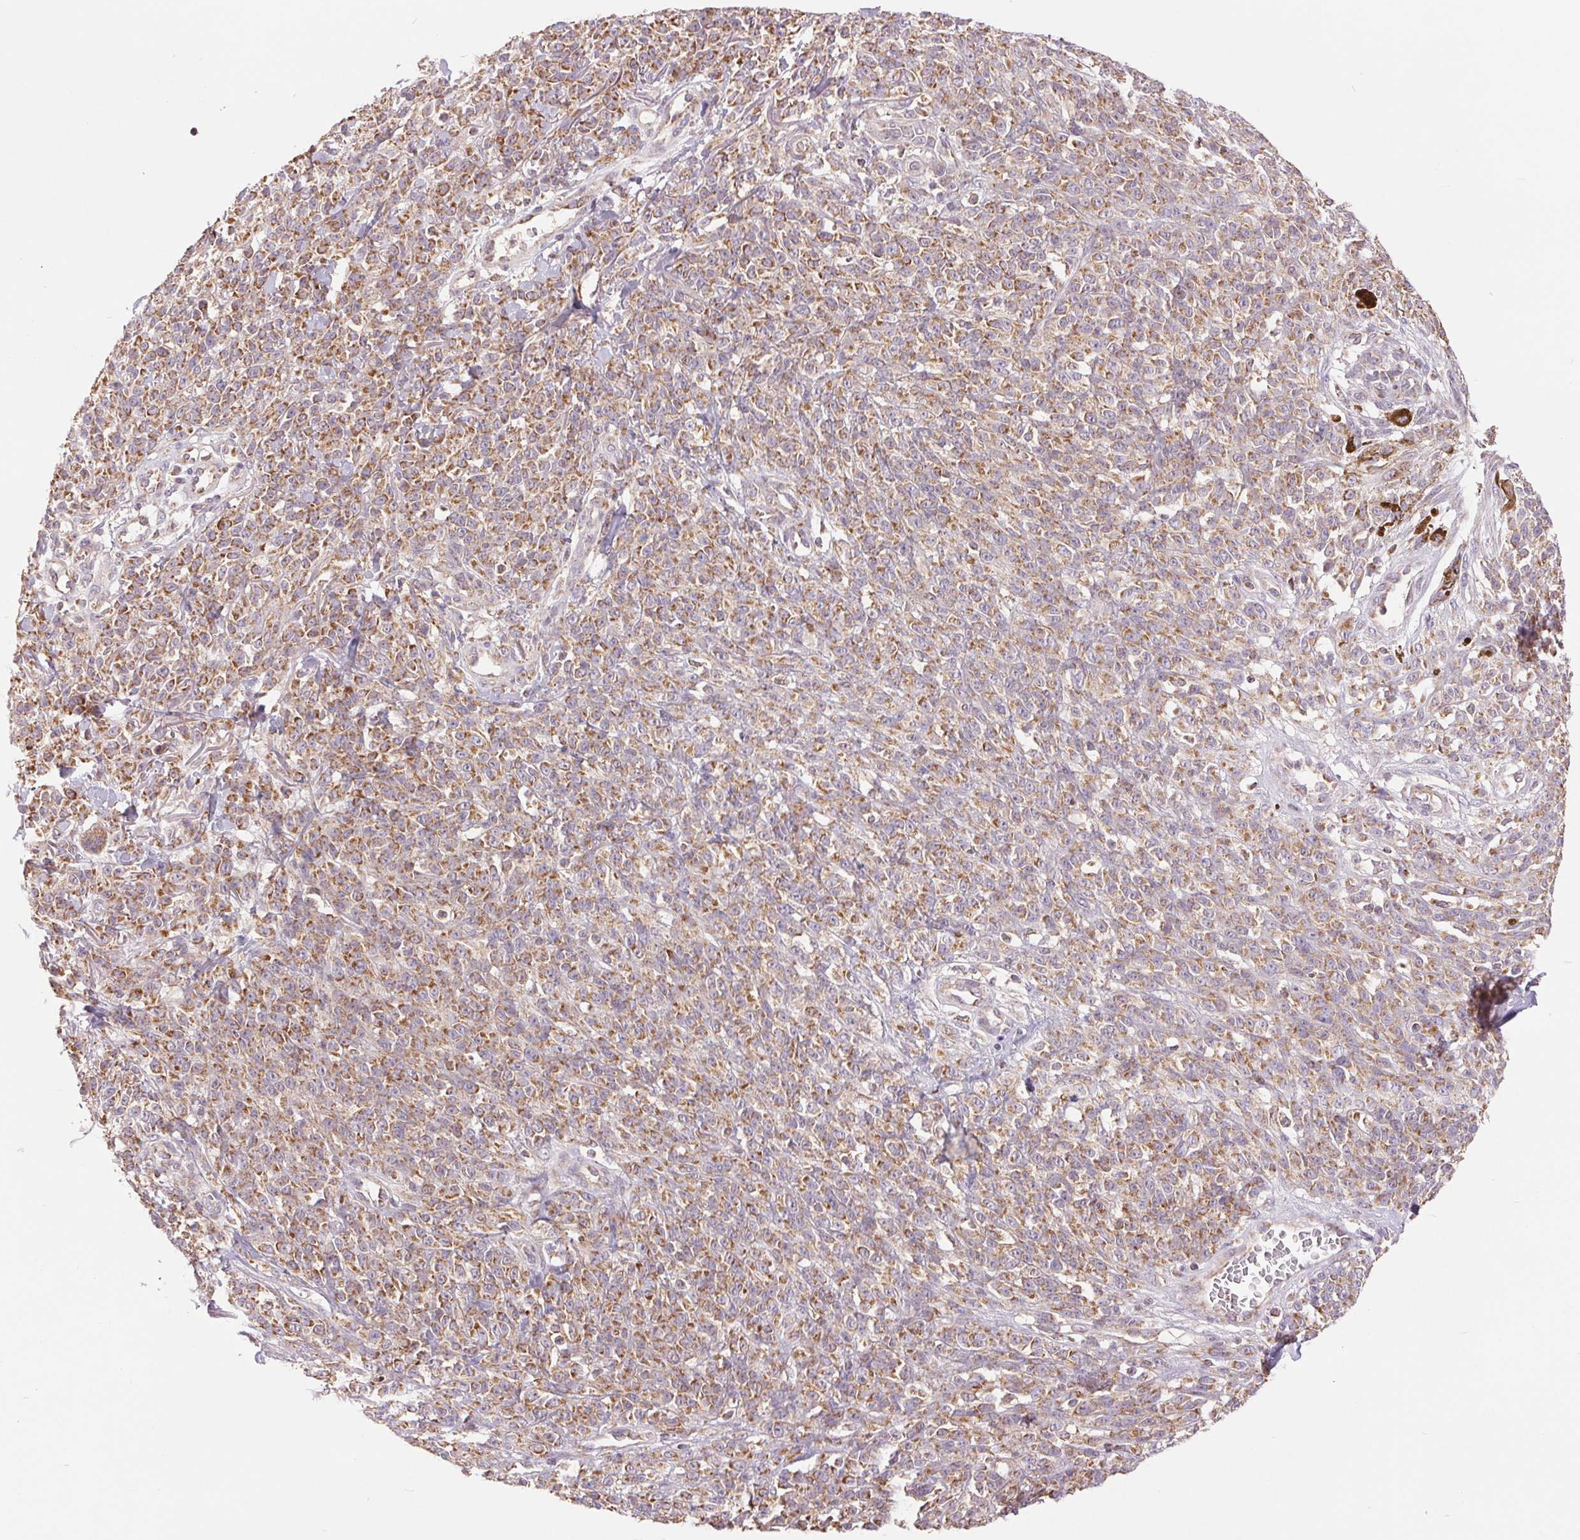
{"staining": {"intensity": "moderate", "quantity": ">75%", "location": "cytoplasmic/membranous"}, "tissue": "melanoma", "cell_type": "Tumor cells", "image_type": "cancer", "snomed": [{"axis": "morphology", "description": "Malignant melanoma, NOS"}, {"axis": "topography", "description": "Skin"}, {"axis": "topography", "description": "Skin of trunk"}], "caption": "Moderate cytoplasmic/membranous positivity for a protein is seen in about >75% of tumor cells of malignant melanoma using immunohistochemistry (IHC).", "gene": "DGUOK", "patient": {"sex": "male", "age": 74}}